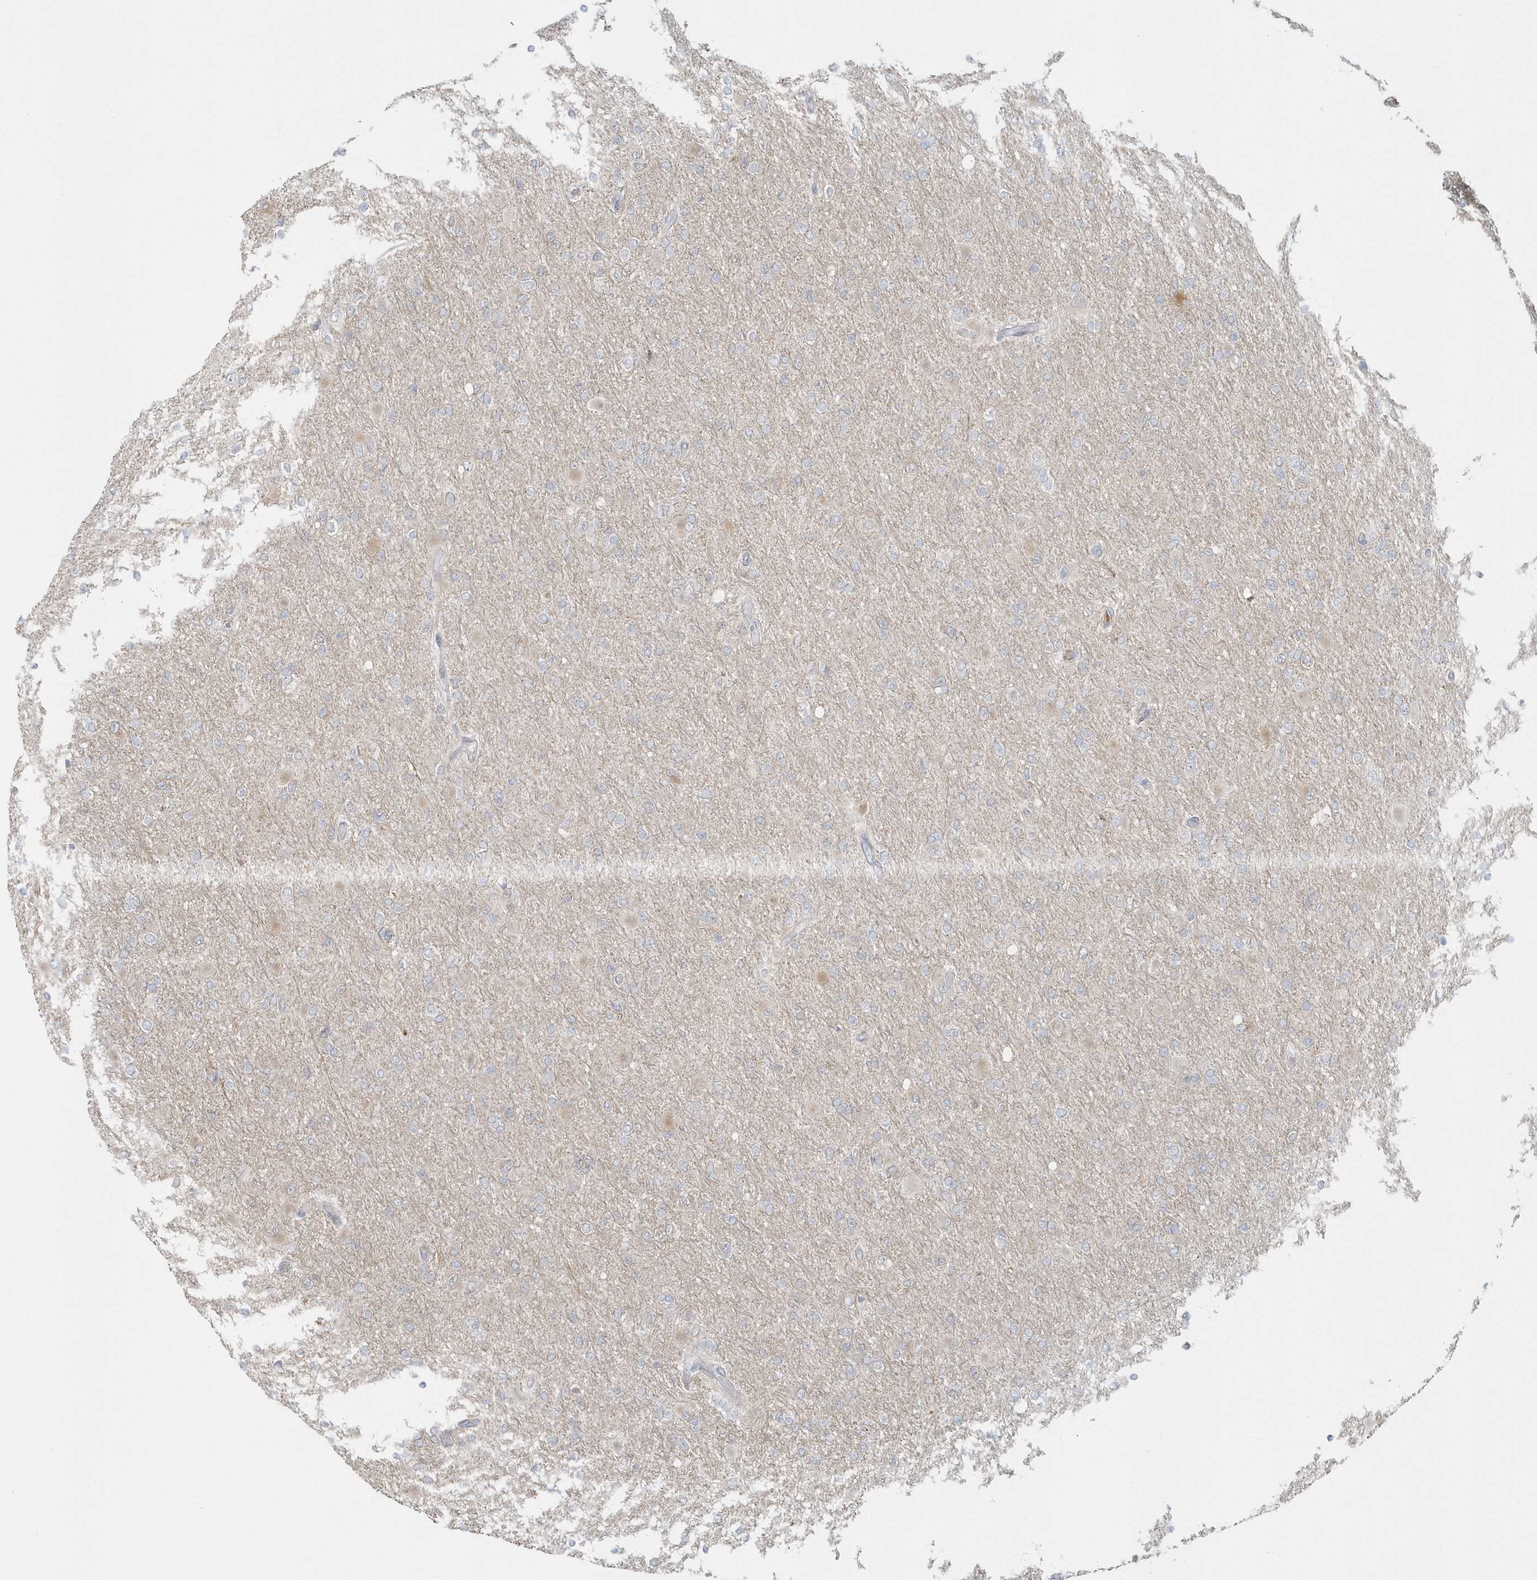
{"staining": {"intensity": "negative", "quantity": "none", "location": "none"}, "tissue": "glioma", "cell_type": "Tumor cells", "image_type": "cancer", "snomed": [{"axis": "morphology", "description": "Glioma, malignant, High grade"}, {"axis": "topography", "description": "Cerebral cortex"}], "caption": "An IHC micrograph of malignant glioma (high-grade) is shown. There is no staining in tumor cells of malignant glioma (high-grade).", "gene": "BLTP3A", "patient": {"sex": "female", "age": 36}}